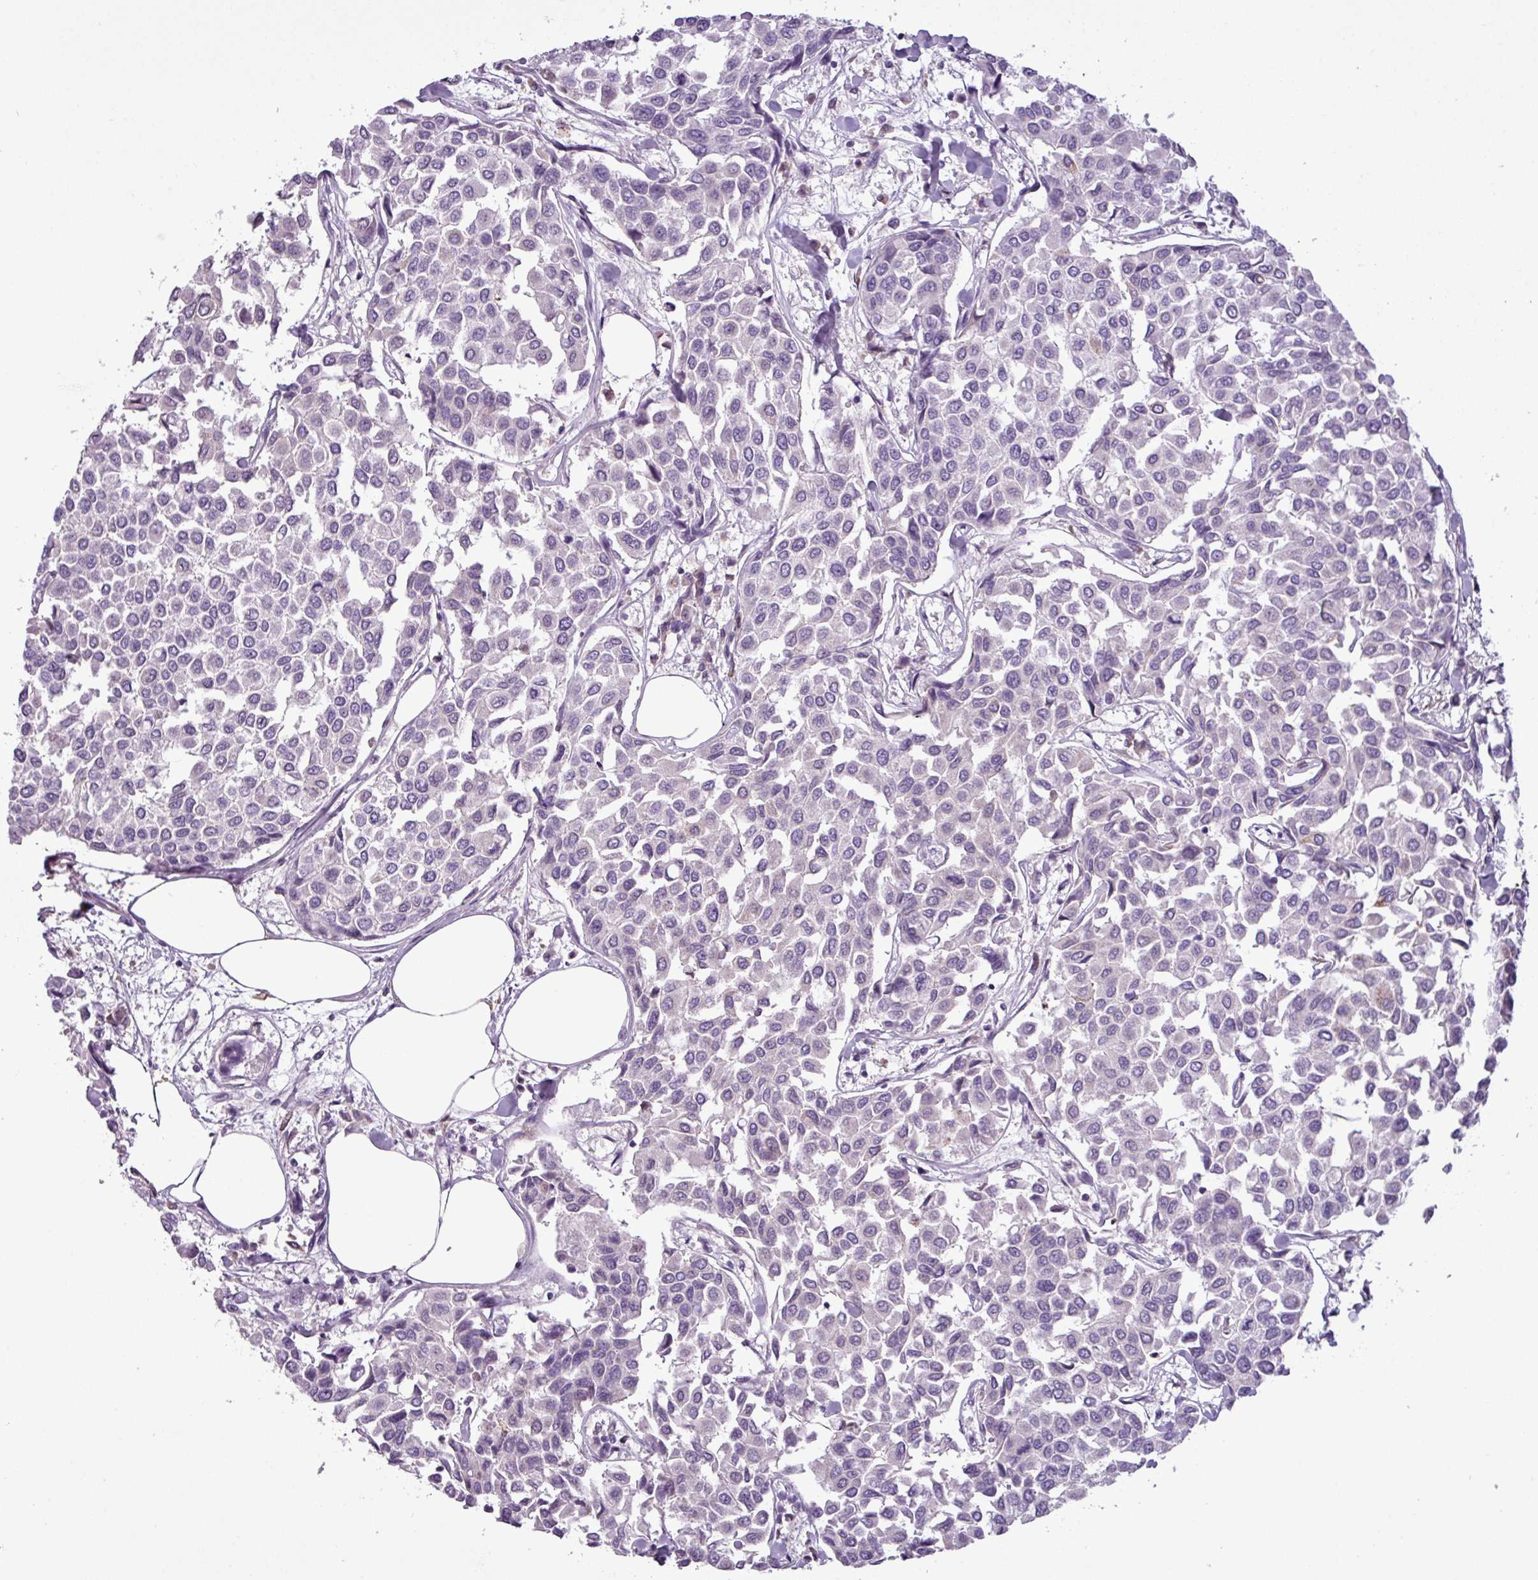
{"staining": {"intensity": "negative", "quantity": "none", "location": "none"}, "tissue": "breast cancer", "cell_type": "Tumor cells", "image_type": "cancer", "snomed": [{"axis": "morphology", "description": "Duct carcinoma"}, {"axis": "topography", "description": "Breast"}], "caption": "Micrograph shows no significant protein expression in tumor cells of invasive ductal carcinoma (breast).", "gene": "ZNF667", "patient": {"sex": "female", "age": 55}}